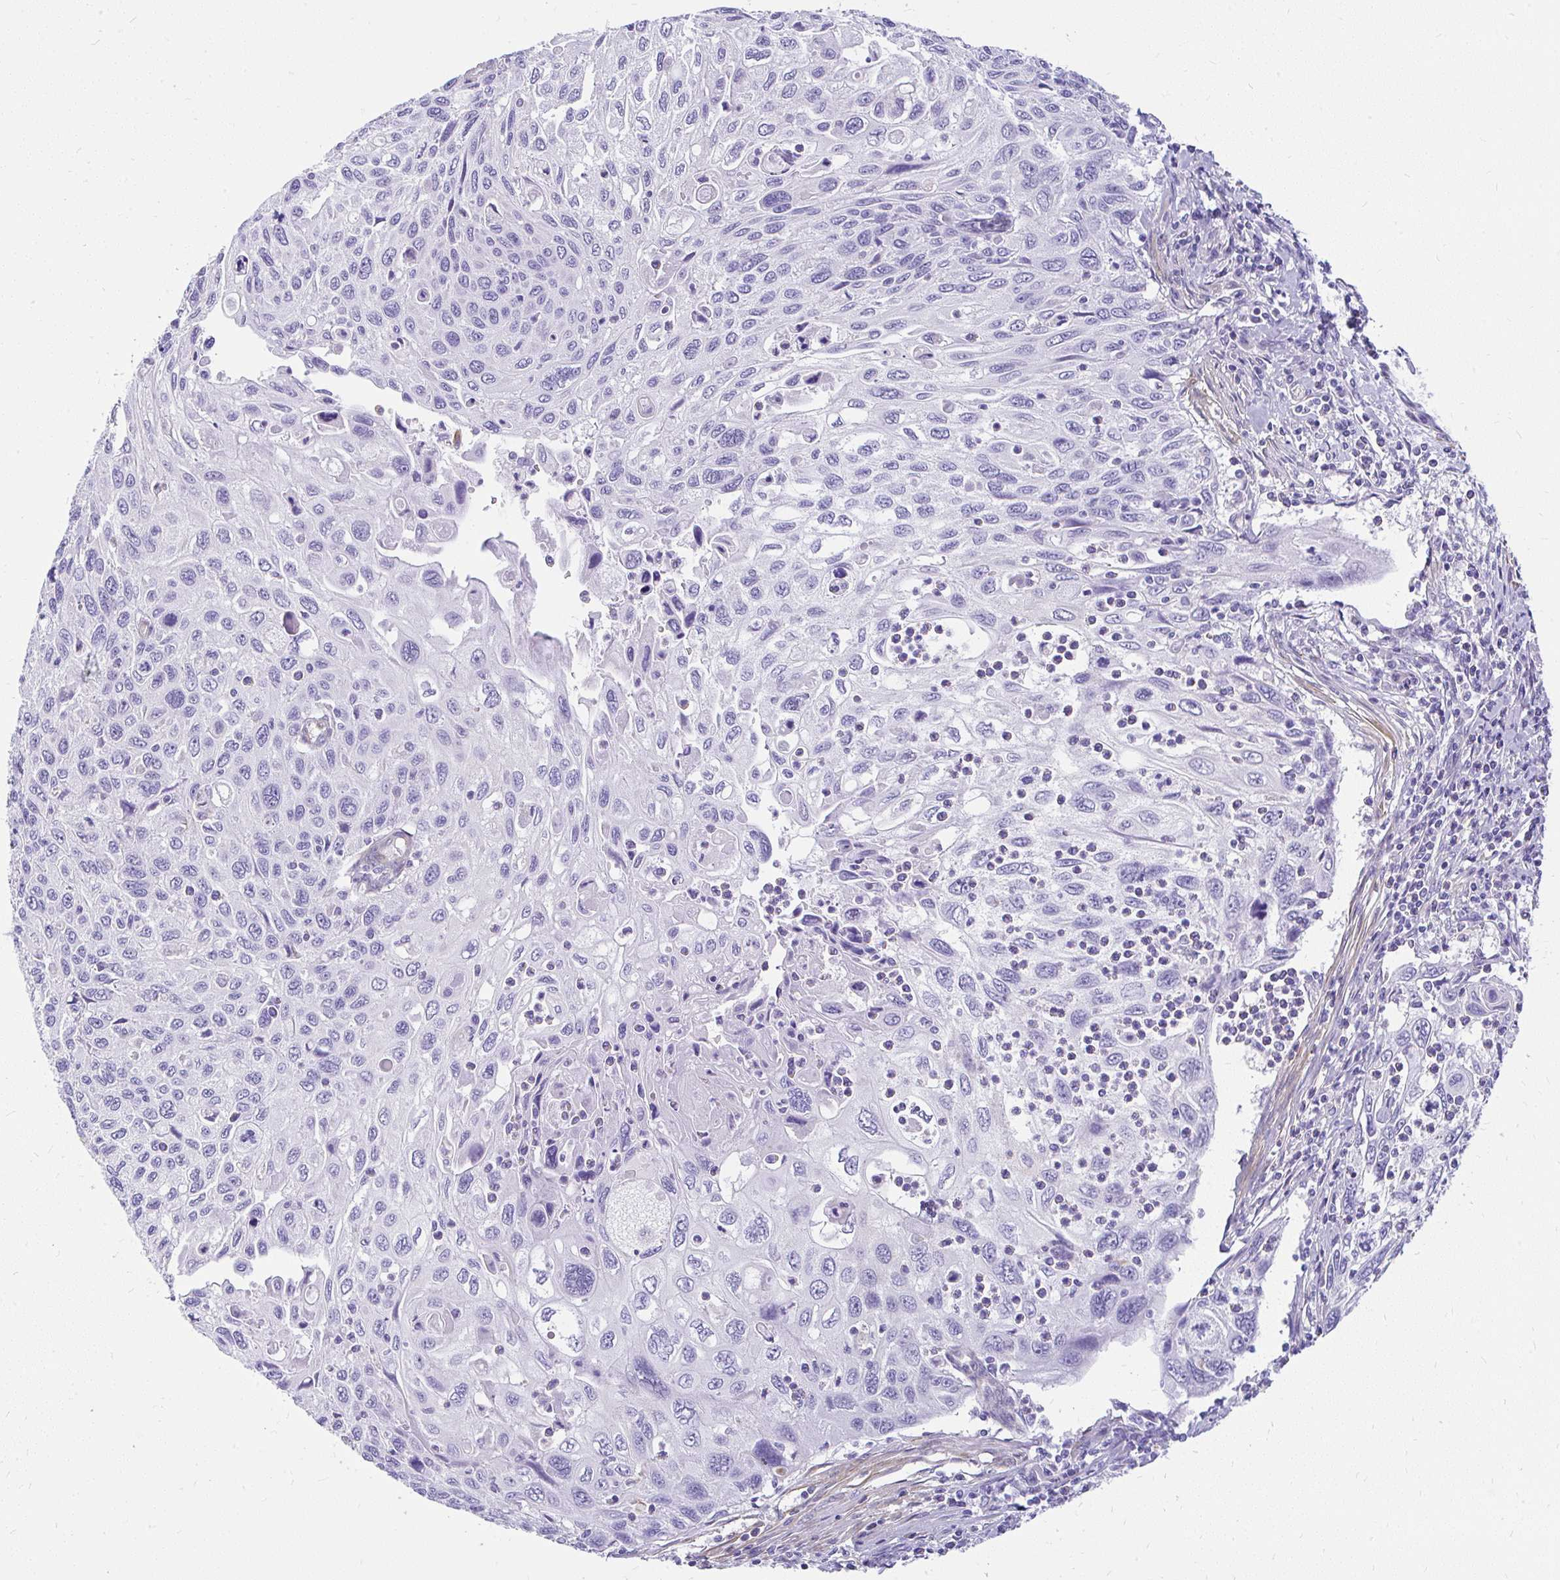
{"staining": {"intensity": "negative", "quantity": "none", "location": "none"}, "tissue": "cervical cancer", "cell_type": "Tumor cells", "image_type": "cancer", "snomed": [{"axis": "morphology", "description": "Squamous cell carcinoma, NOS"}, {"axis": "topography", "description": "Cervix"}], "caption": "Immunohistochemical staining of cervical cancer (squamous cell carcinoma) displays no significant staining in tumor cells. (DAB immunohistochemistry visualized using brightfield microscopy, high magnification).", "gene": "FAM83C", "patient": {"sex": "female", "age": 70}}